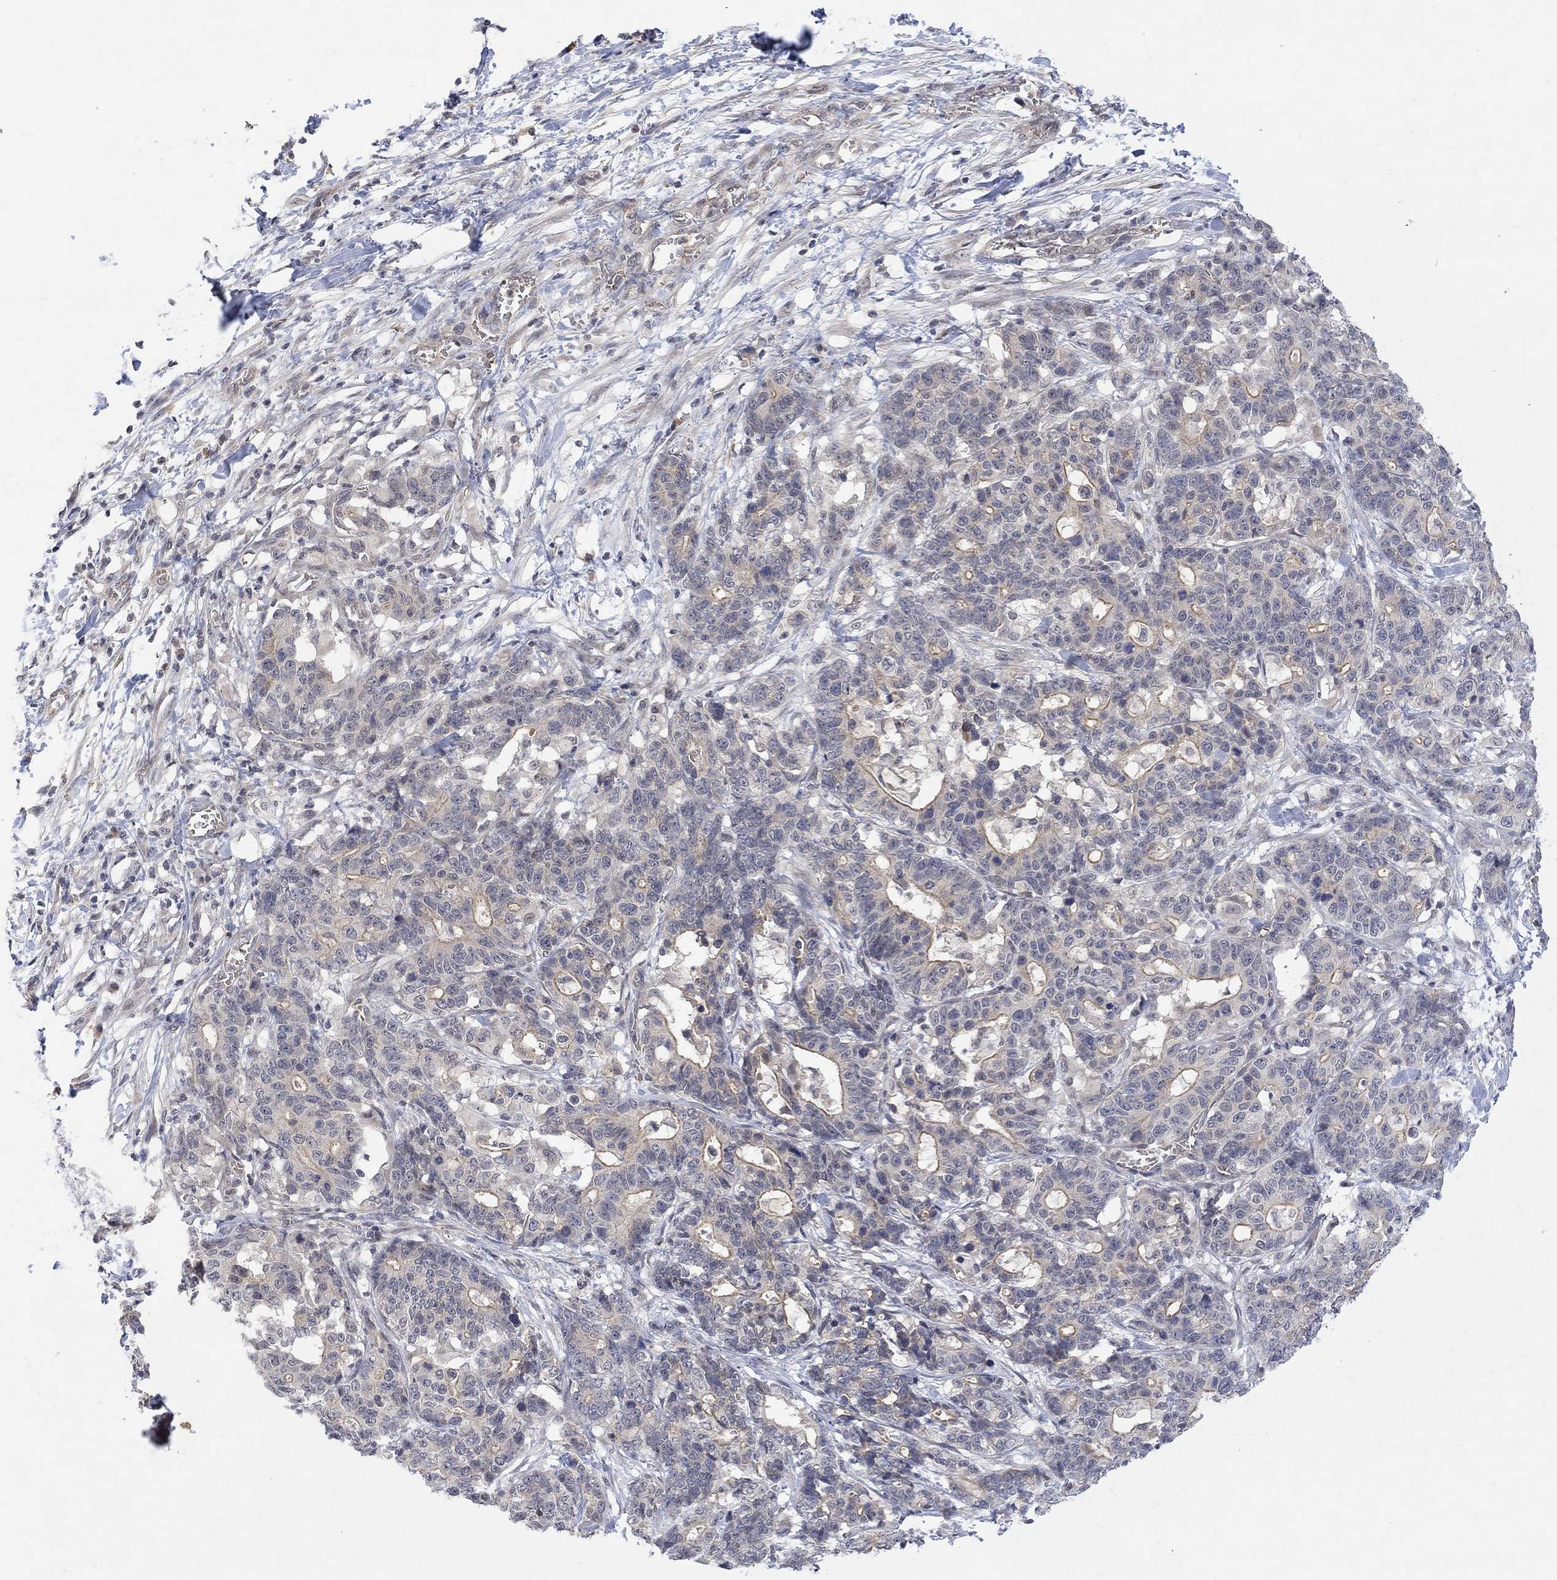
{"staining": {"intensity": "moderate", "quantity": "<25%", "location": "cytoplasmic/membranous"}, "tissue": "stomach cancer", "cell_type": "Tumor cells", "image_type": "cancer", "snomed": [{"axis": "morphology", "description": "Normal tissue, NOS"}, {"axis": "morphology", "description": "Adenocarcinoma, NOS"}, {"axis": "topography", "description": "Stomach"}], "caption": "DAB immunohistochemical staining of stomach adenocarcinoma reveals moderate cytoplasmic/membranous protein staining in about <25% of tumor cells.", "gene": "GRIN2D", "patient": {"sex": "female", "age": 64}}